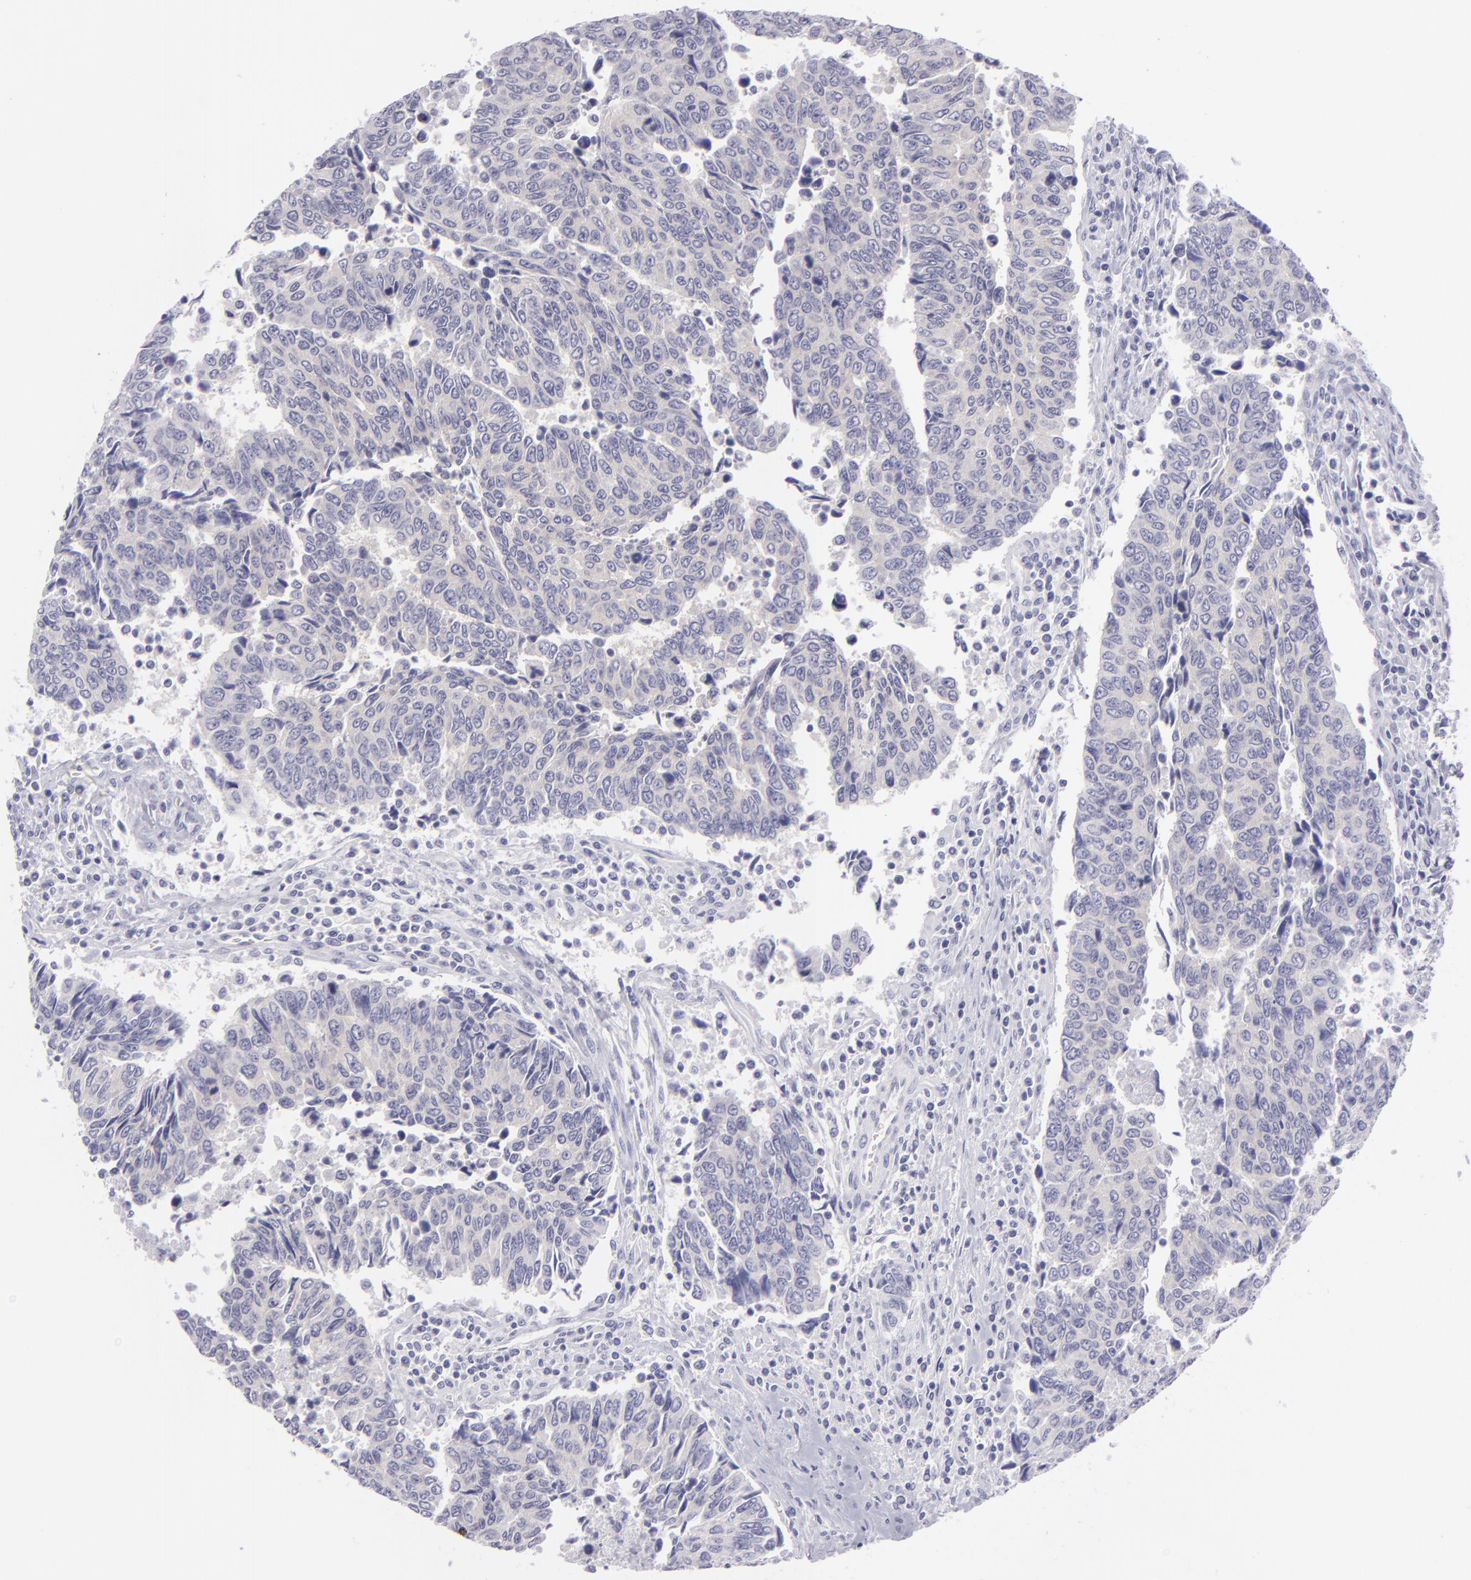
{"staining": {"intensity": "negative", "quantity": "none", "location": "none"}, "tissue": "urothelial cancer", "cell_type": "Tumor cells", "image_type": "cancer", "snomed": [{"axis": "morphology", "description": "Urothelial carcinoma, High grade"}, {"axis": "topography", "description": "Urinary bladder"}], "caption": "A histopathology image of urothelial cancer stained for a protein shows no brown staining in tumor cells.", "gene": "DLG4", "patient": {"sex": "male", "age": 86}}